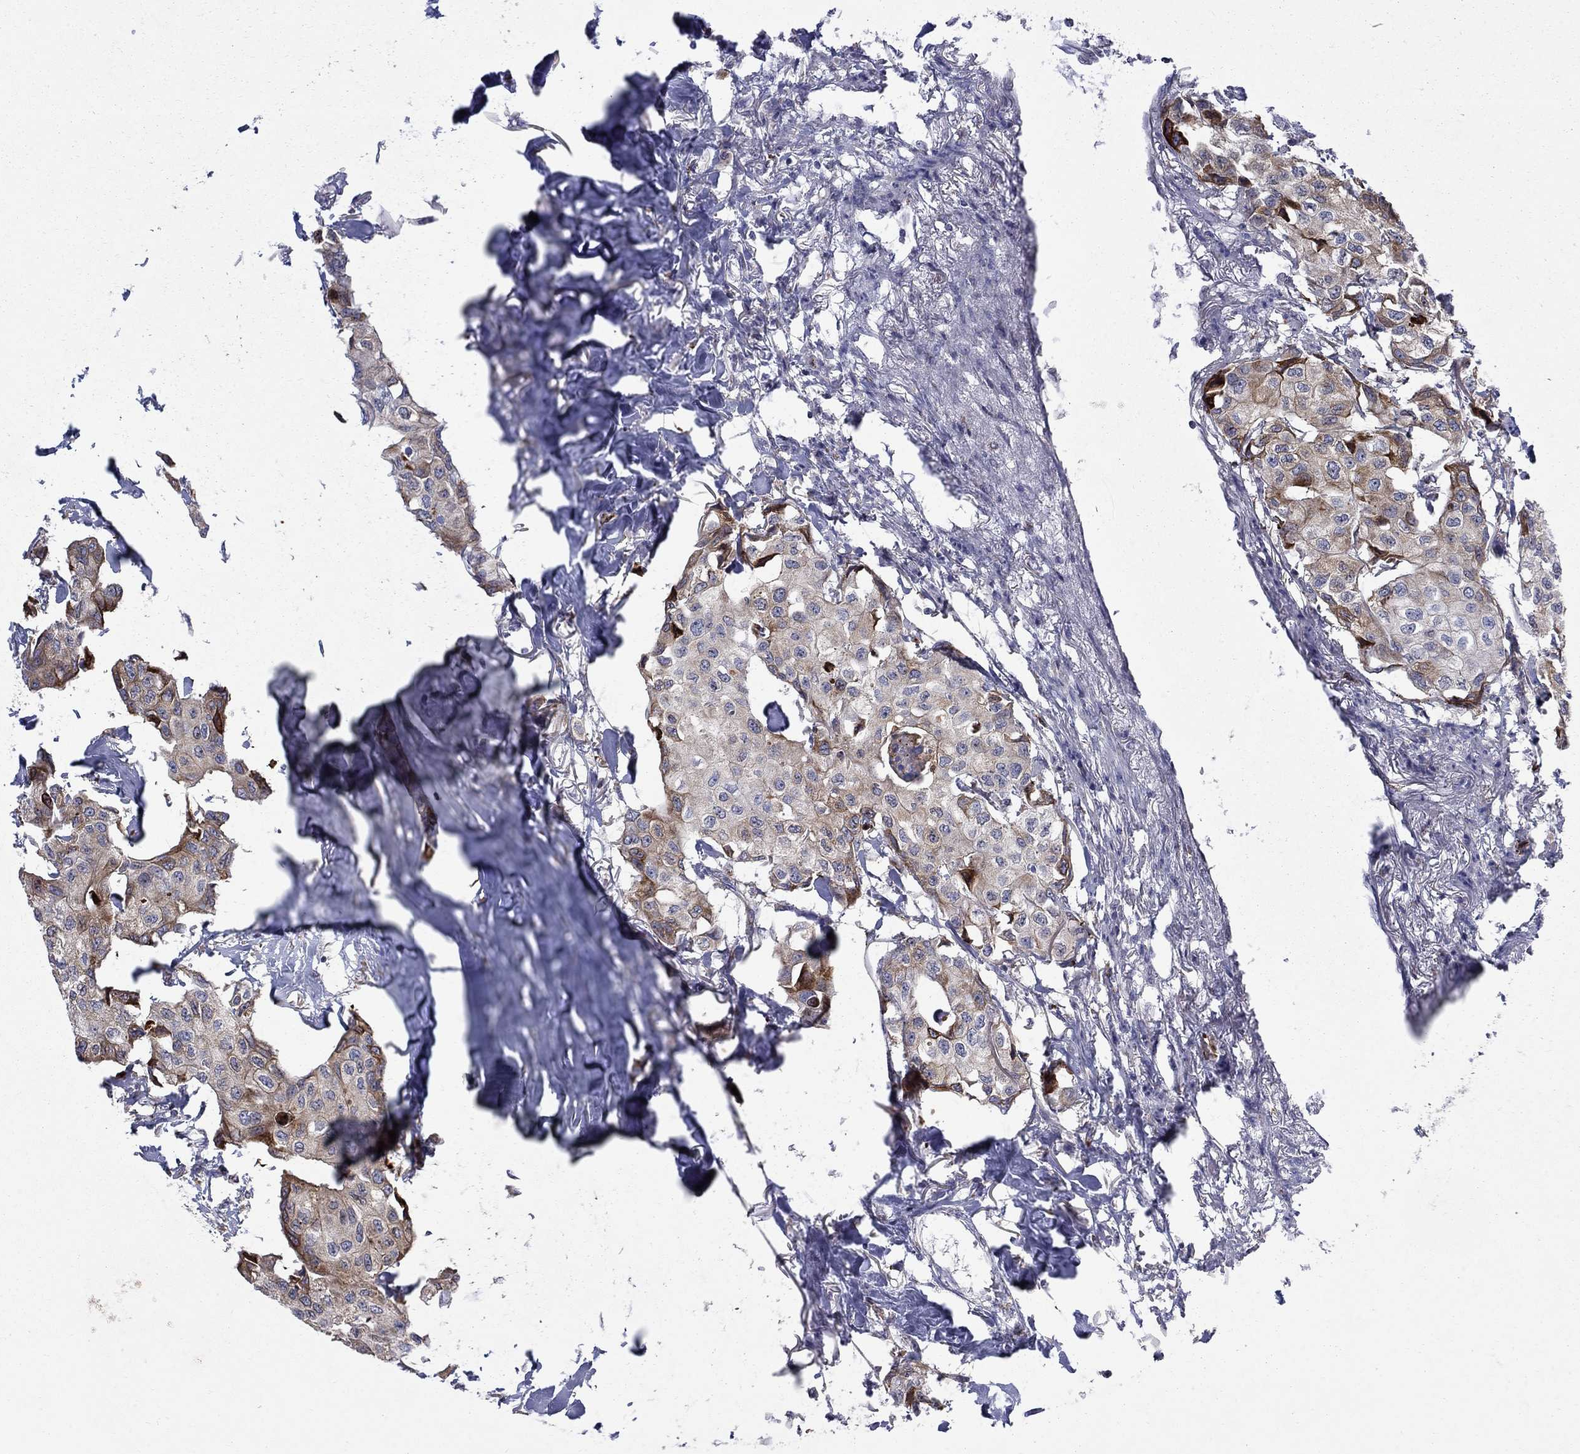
{"staining": {"intensity": "strong", "quantity": "<25%", "location": "cytoplasmic/membranous"}, "tissue": "breast cancer", "cell_type": "Tumor cells", "image_type": "cancer", "snomed": [{"axis": "morphology", "description": "Duct carcinoma"}, {"axis": "topography", "description": "Breast"}], "caption": "Protein analysis of breast cancer tissue shows strong cytoplasmic/membranous expression in approximately <25% of tumor cells. The protein is stained brown, and the nuclei are stained in blue (DAB IHC with brightfield microscopy, high magnification).", "gene": "CAB39L", "patient": {"sex": "female", "age": 80}}